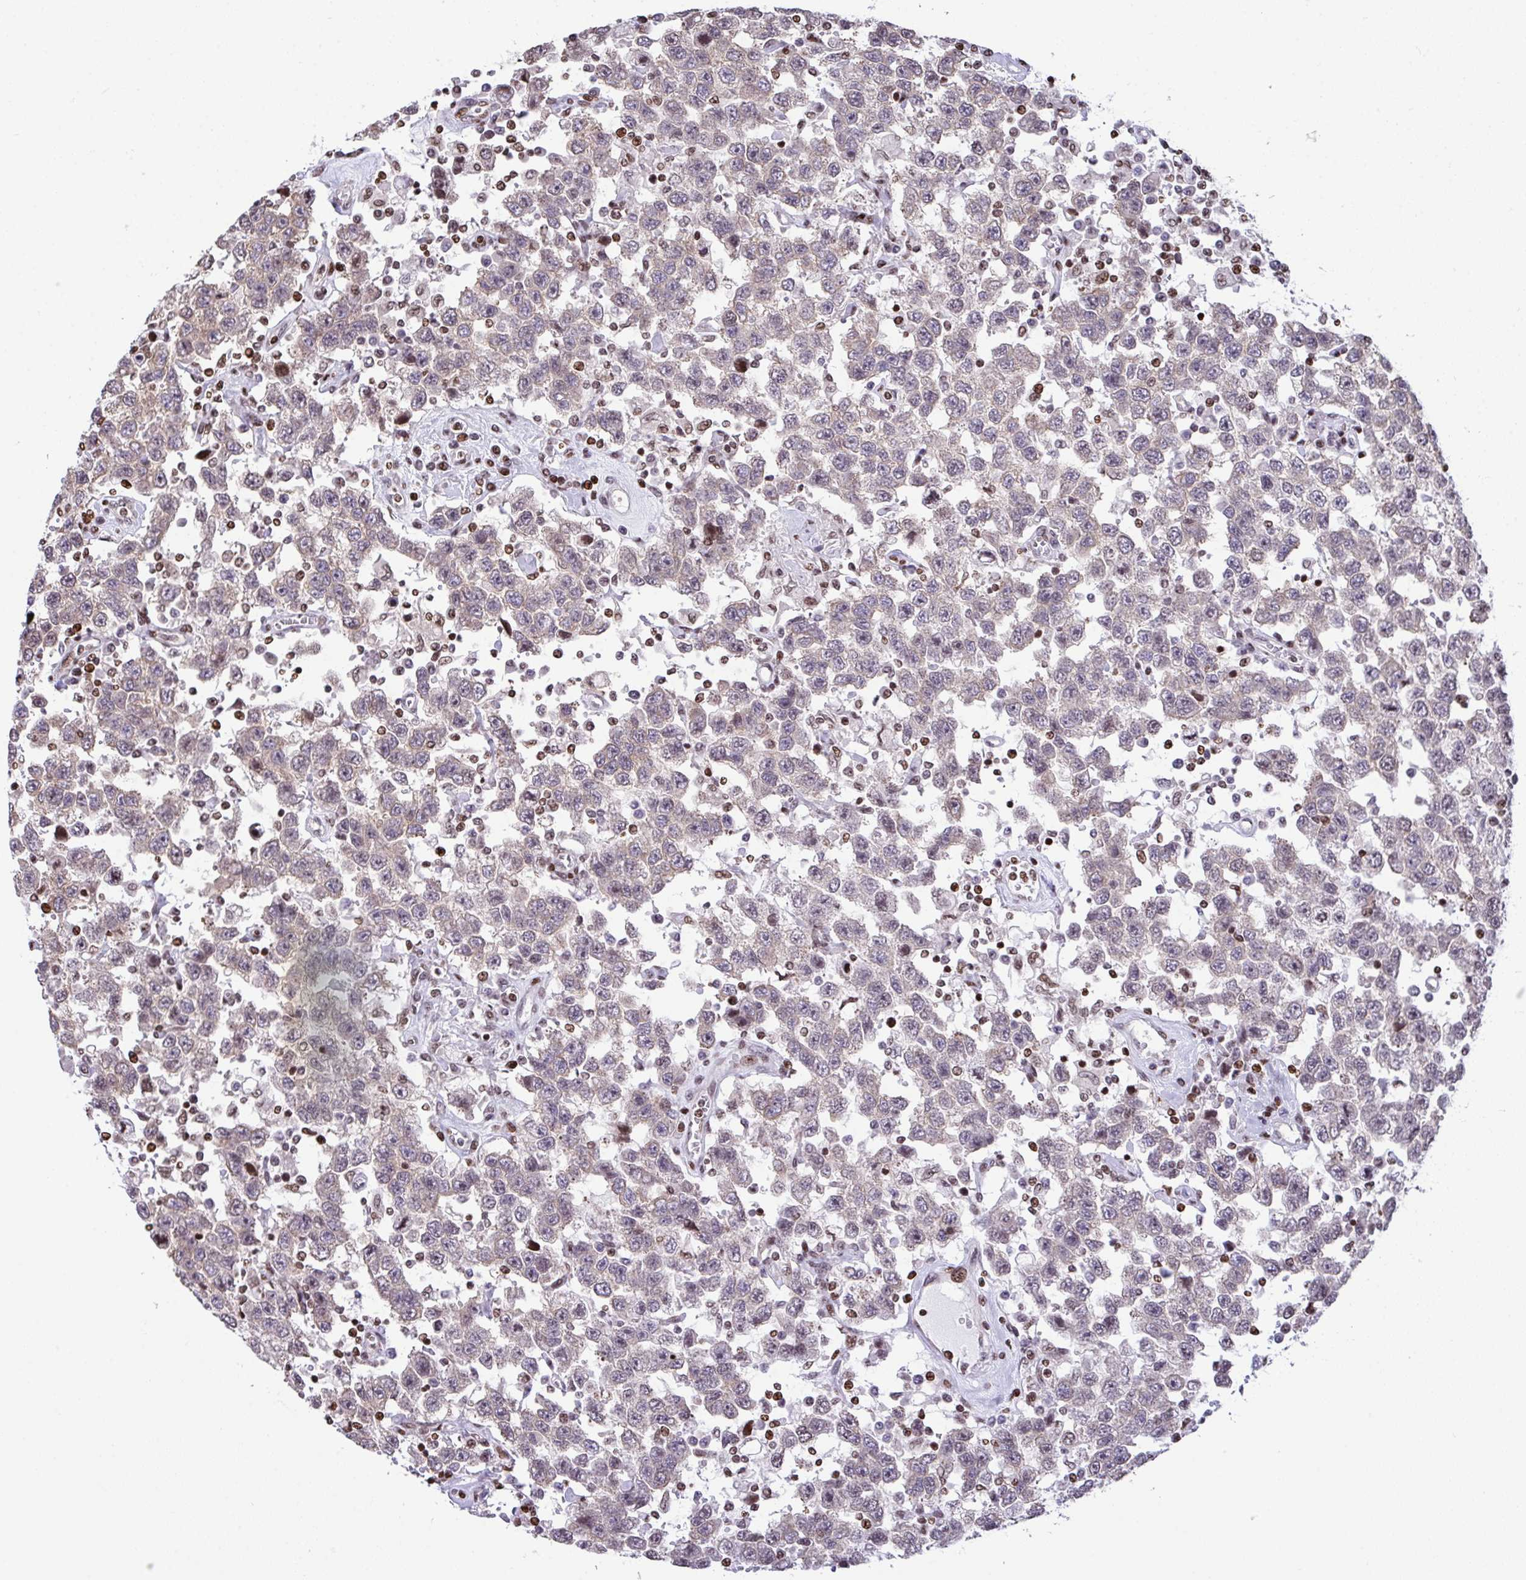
{"staining": {"intensity": "negative", "quantity": "none", "location": "none"}, "tissue": "testis cancer", "cell_type": "Tumor cells", "image_type": "cancer", "snomed": [{"axis": "morphology", "description": "Seminoma, NOS"}, {"axis": "topography", "description": "Testis"}], "caption": "High magnification brightfield microscopy of testis cancer (seminoma) stained with DAB (brown) and counterstained with hematoxylin (blue): tumor cells show no significant positivity.", "gene": "RAPGEF5", "patient": {"sex": "male", "age": 41}}